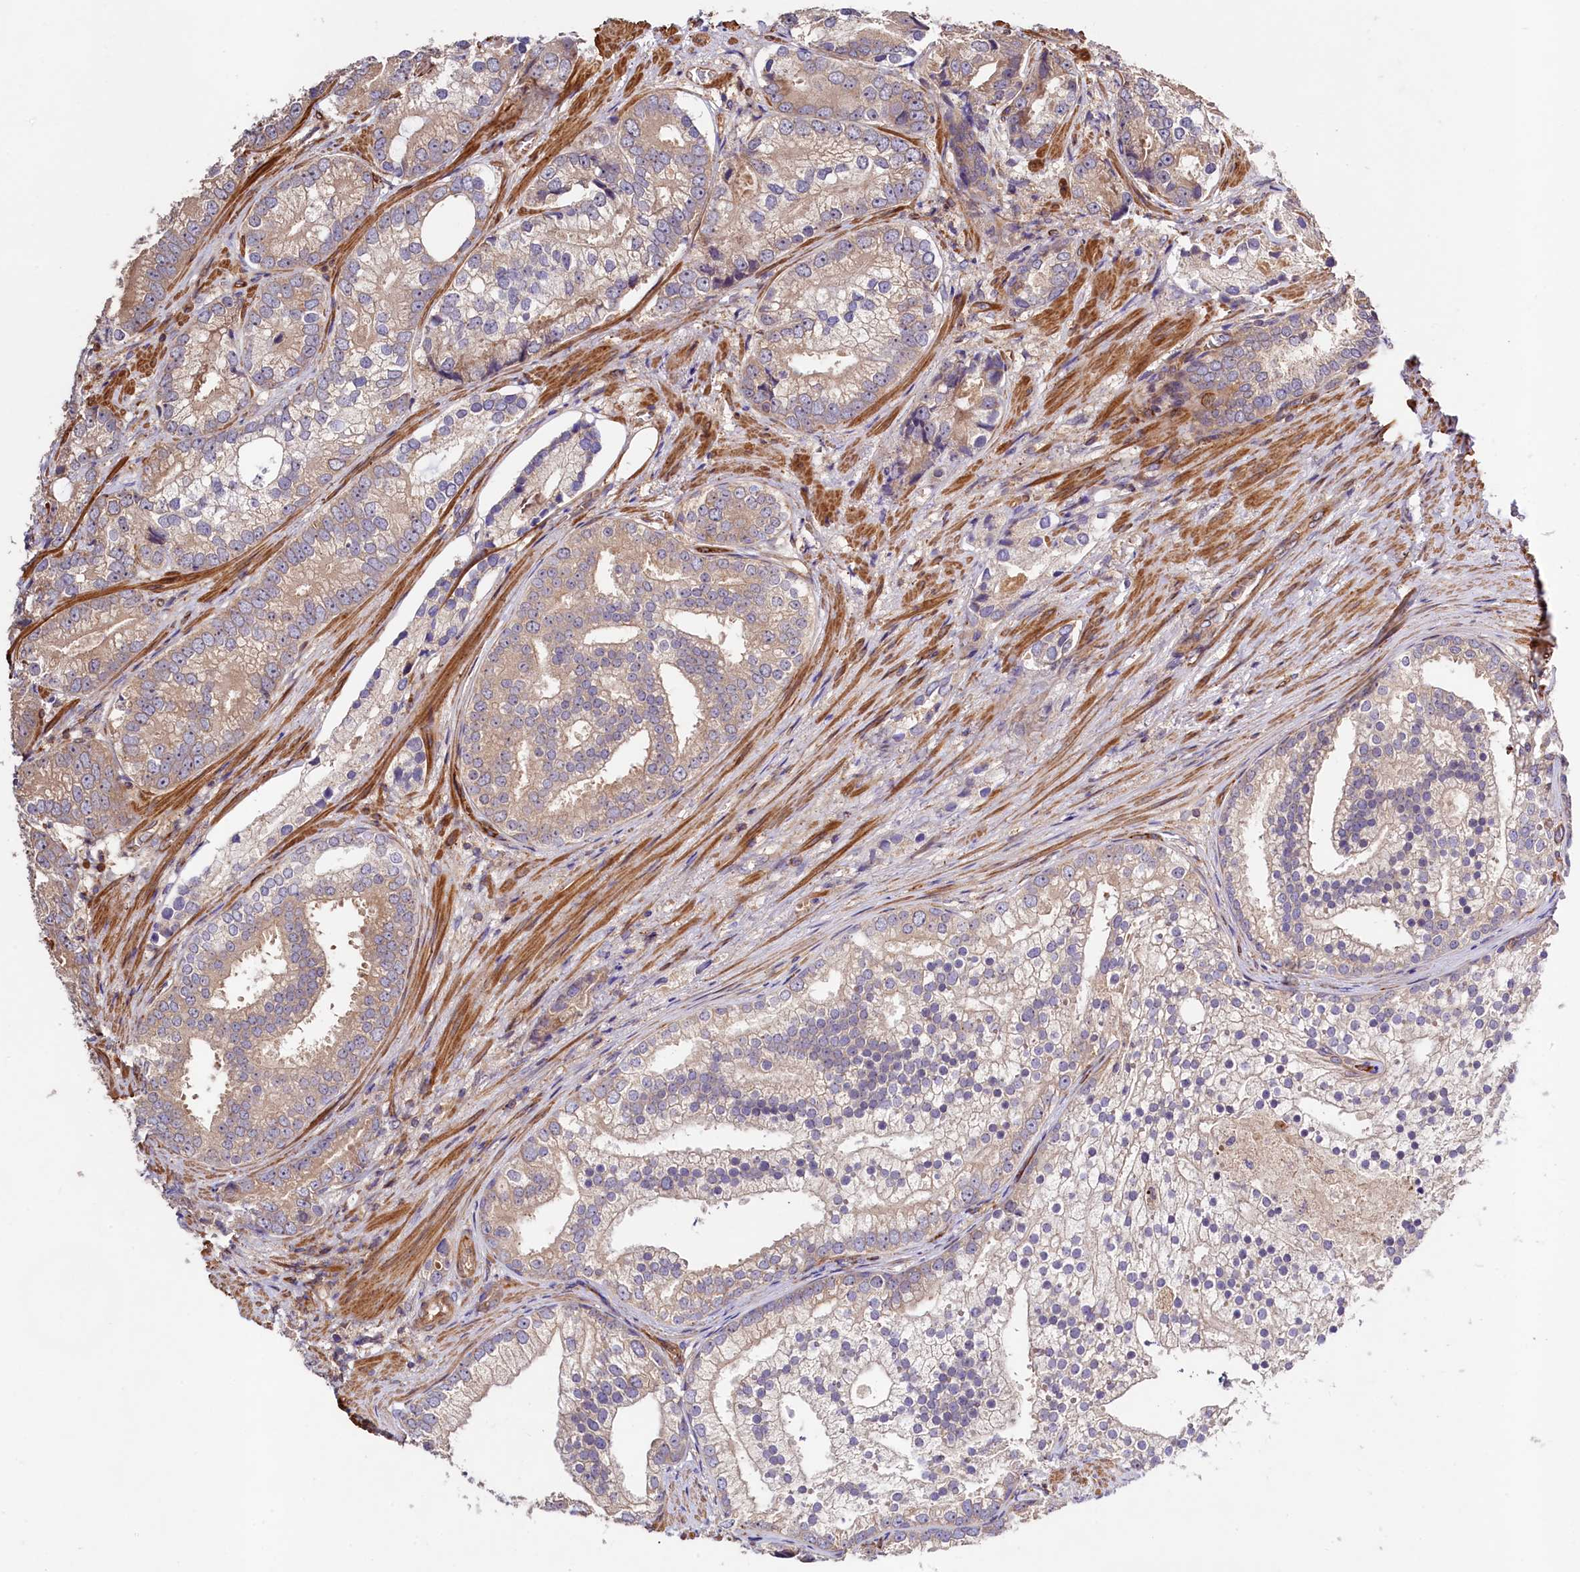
{"staining": {"intensity": "weak", "quantity": "25%-75%", "location": "cytoplasmic/membranous"}, "tissue": "prostate cancer", "cell_type": "Tumor cells", "image_type": "cancer", "snomed": [{"axis": "morphology", "description": "Adenocarcinoma, High grade"}, {"axis": "topography", "description": "Prostate"}], "caption": "Immunohistochemistry photomicrograph of neoplastic tissue: prostate cancer stained using immunohistochemistry reveals low levels of weak protein expression localized specifically in the cytoplasmic/membranous of tumor cells, appearing as a cytoplasmic/membranous brown color.", "gene": "KLHDC4", "patient": {"sex": "male", "age": 75}}